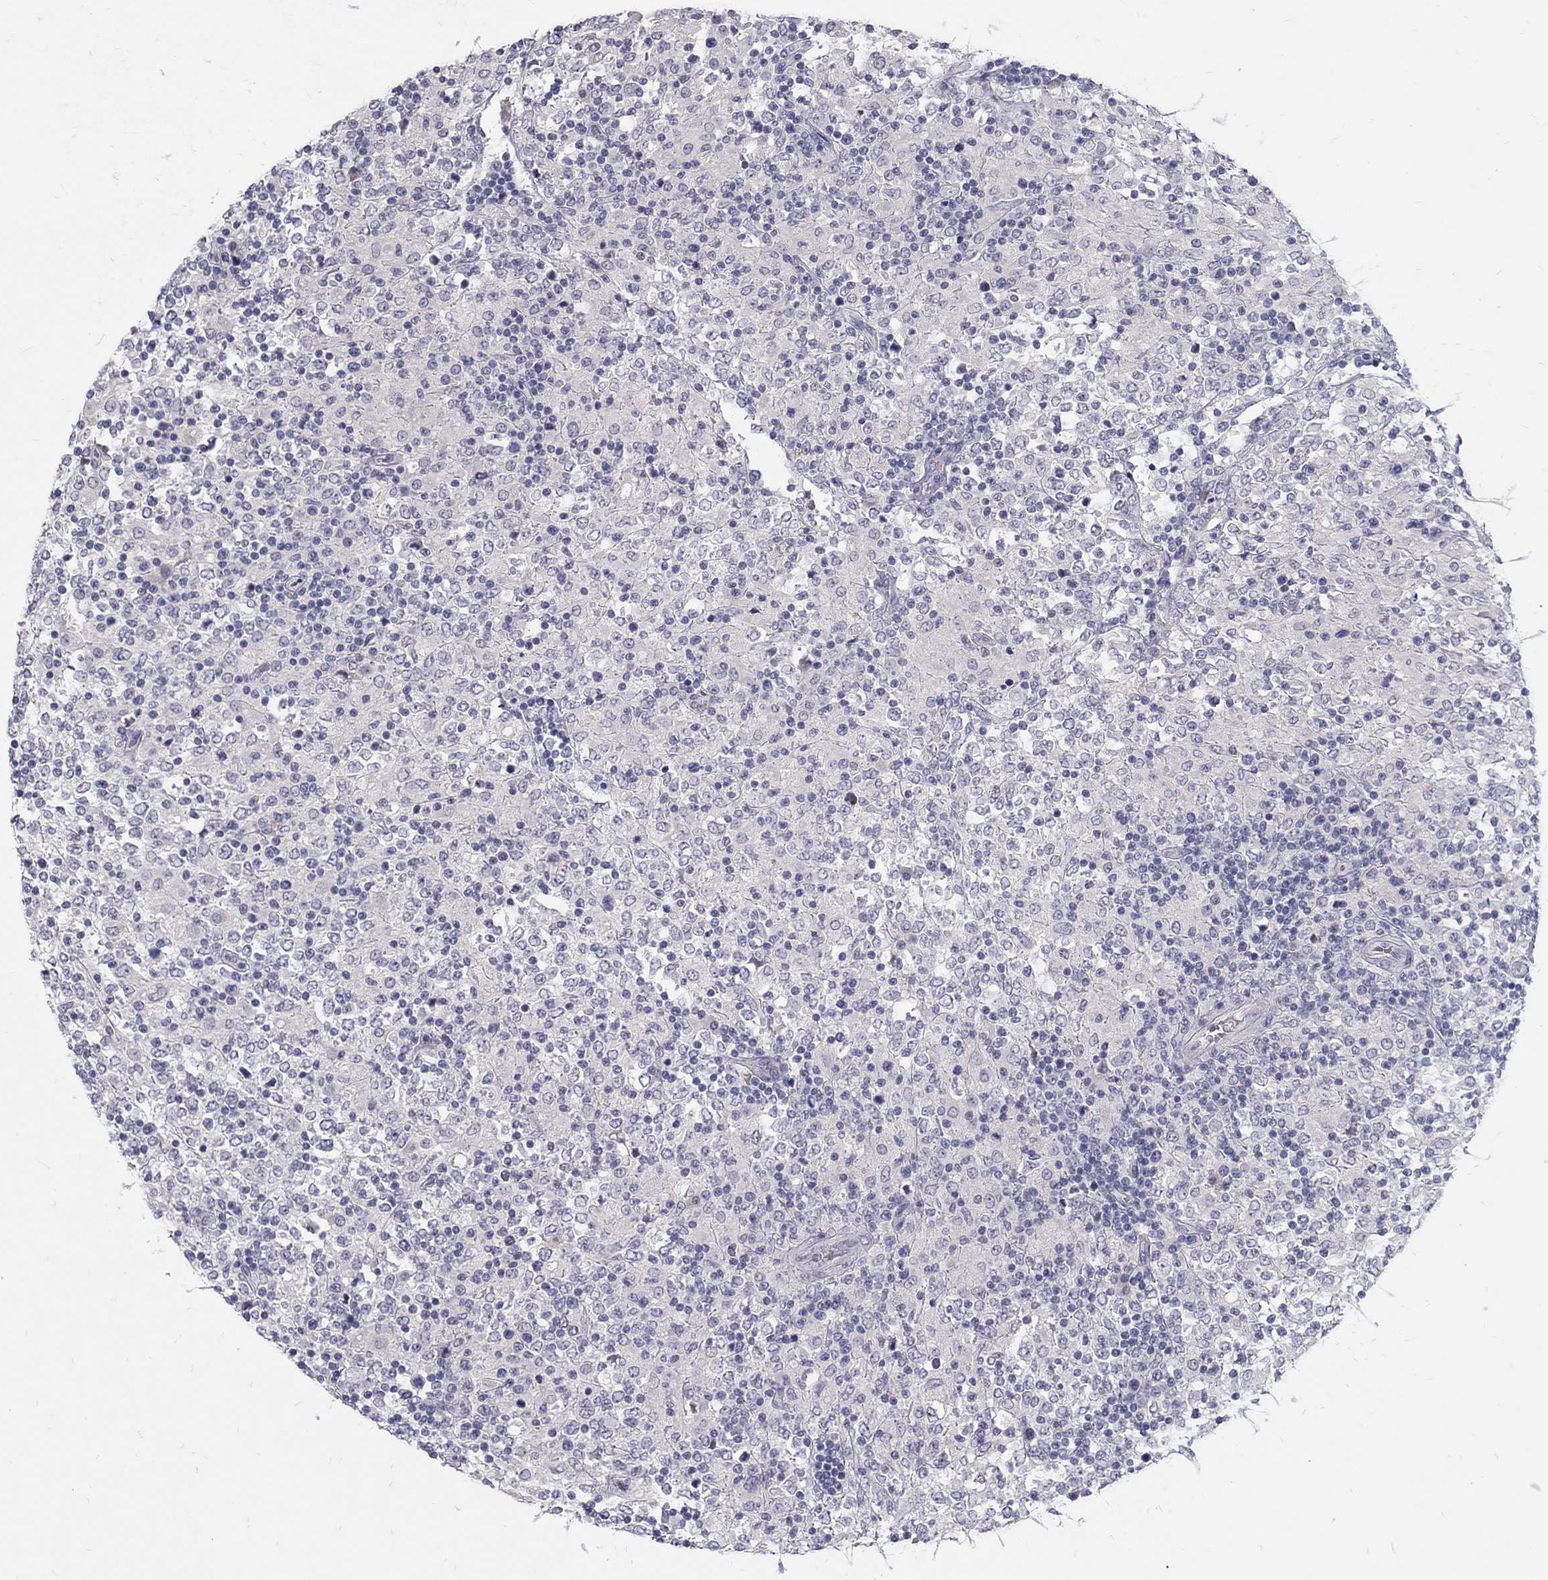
{"staining": {"intensity": "negative", "quantity": "none", "location": "none"}, "tissue": "lymphoma", "cell_type": "Tumor cells", "image_type": "cancer", "snomed": [{"axis": "morphology", "description": "Malignant lymphoma, non-Hodgkin's type, High grade"}, {"axis": "topography", "description": "Lymph node"}], "caption": "DAB (3,3'-diaminobenzidine) immunohistochemical staining of lymphoma reveals no significant positivity in tumor cells.", "gene": "NOS1", "patient": {"sex": "female", "age": 84}}